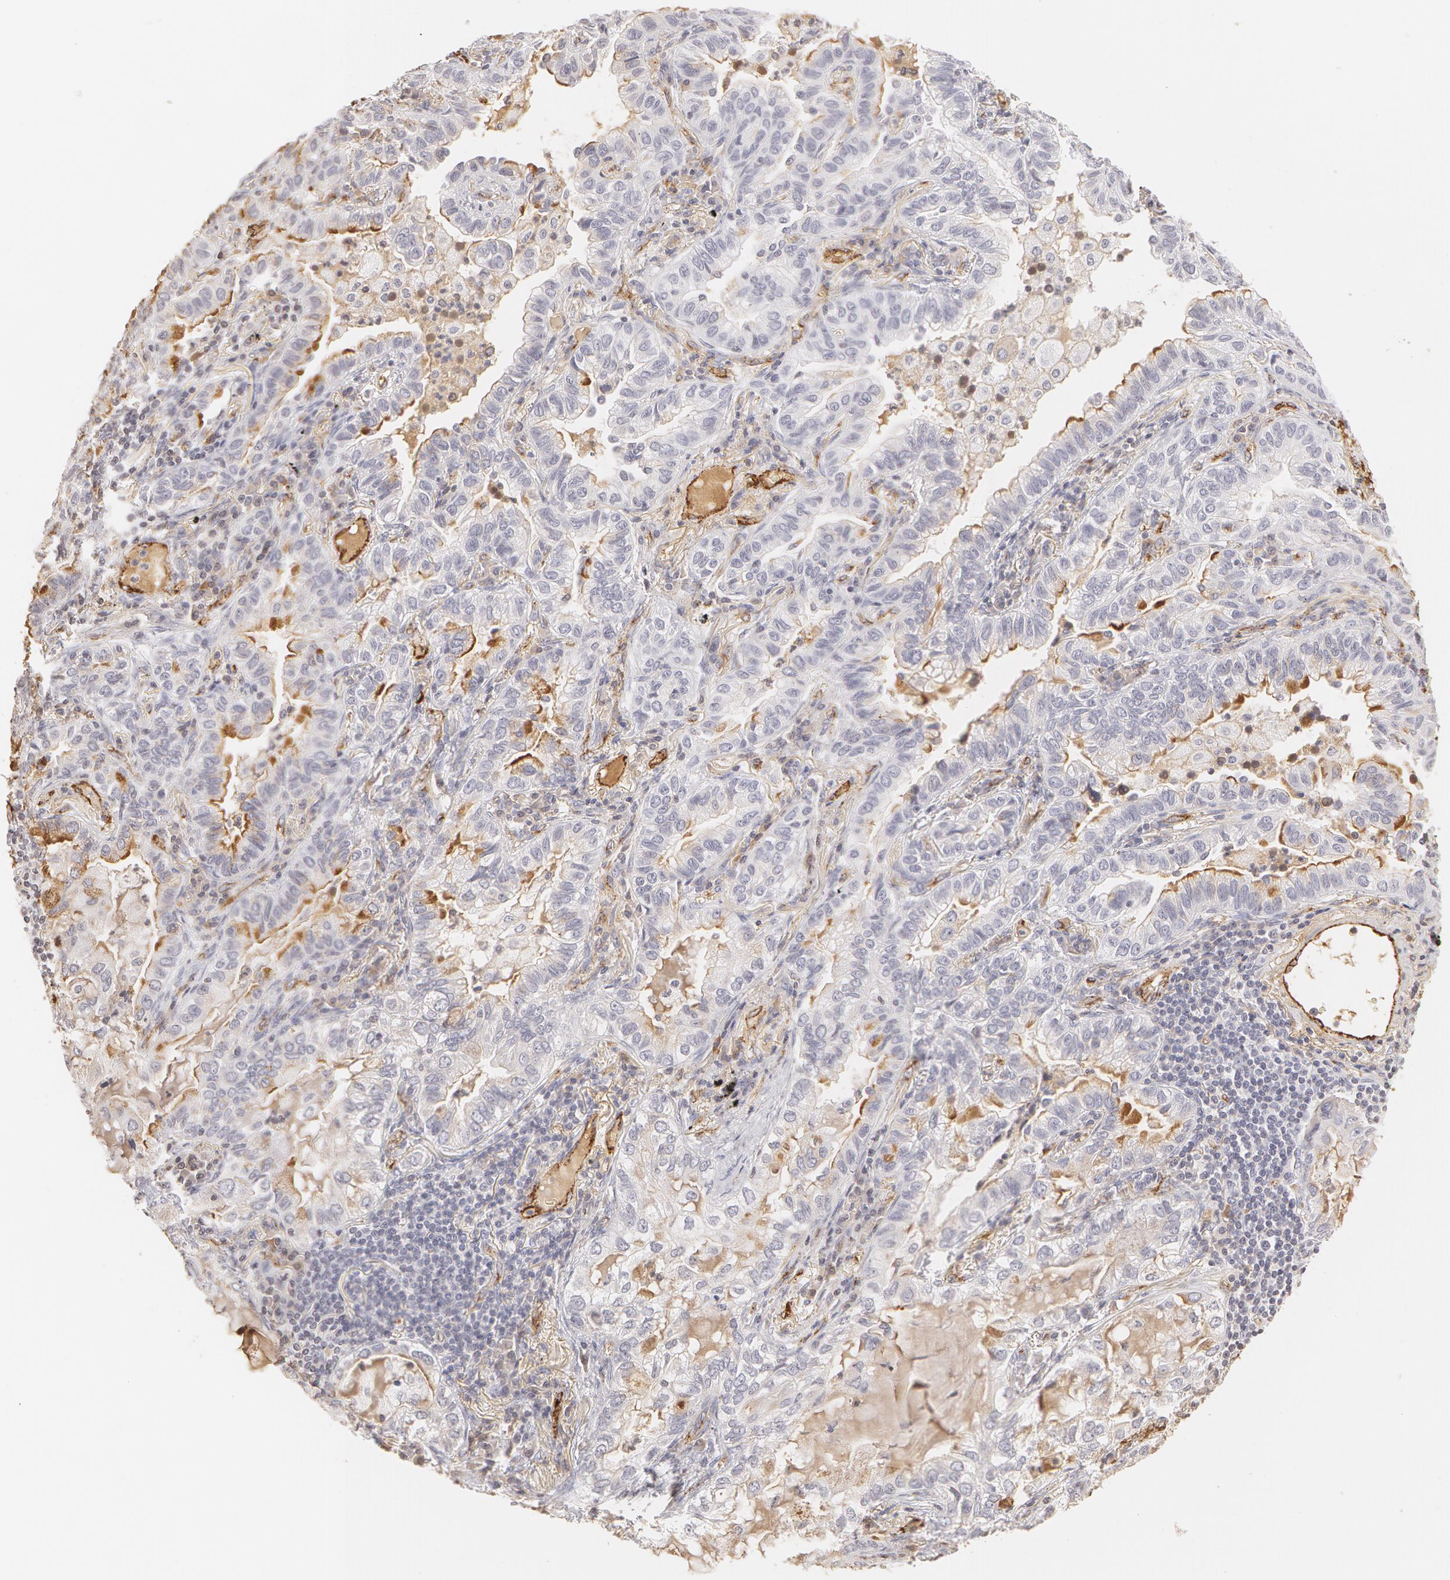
{"staining": {"intensity": "negative", "quantity": "none", "location": "none"}, "tissue": "lung cancer", "cell_type": "Tumor cells", "image_type": "cancer", "snomed": [{"axis": "morphology", "description": "Adenocarcinoma, NOS"}, {"axis": "topography", "description": "Lung"}], "caption": "Human lung cancer stained for a protein using IHC exhibits no staining in tumor cells.", "gene": "VWF", "patient": {"sex": "female", "age": 50}}